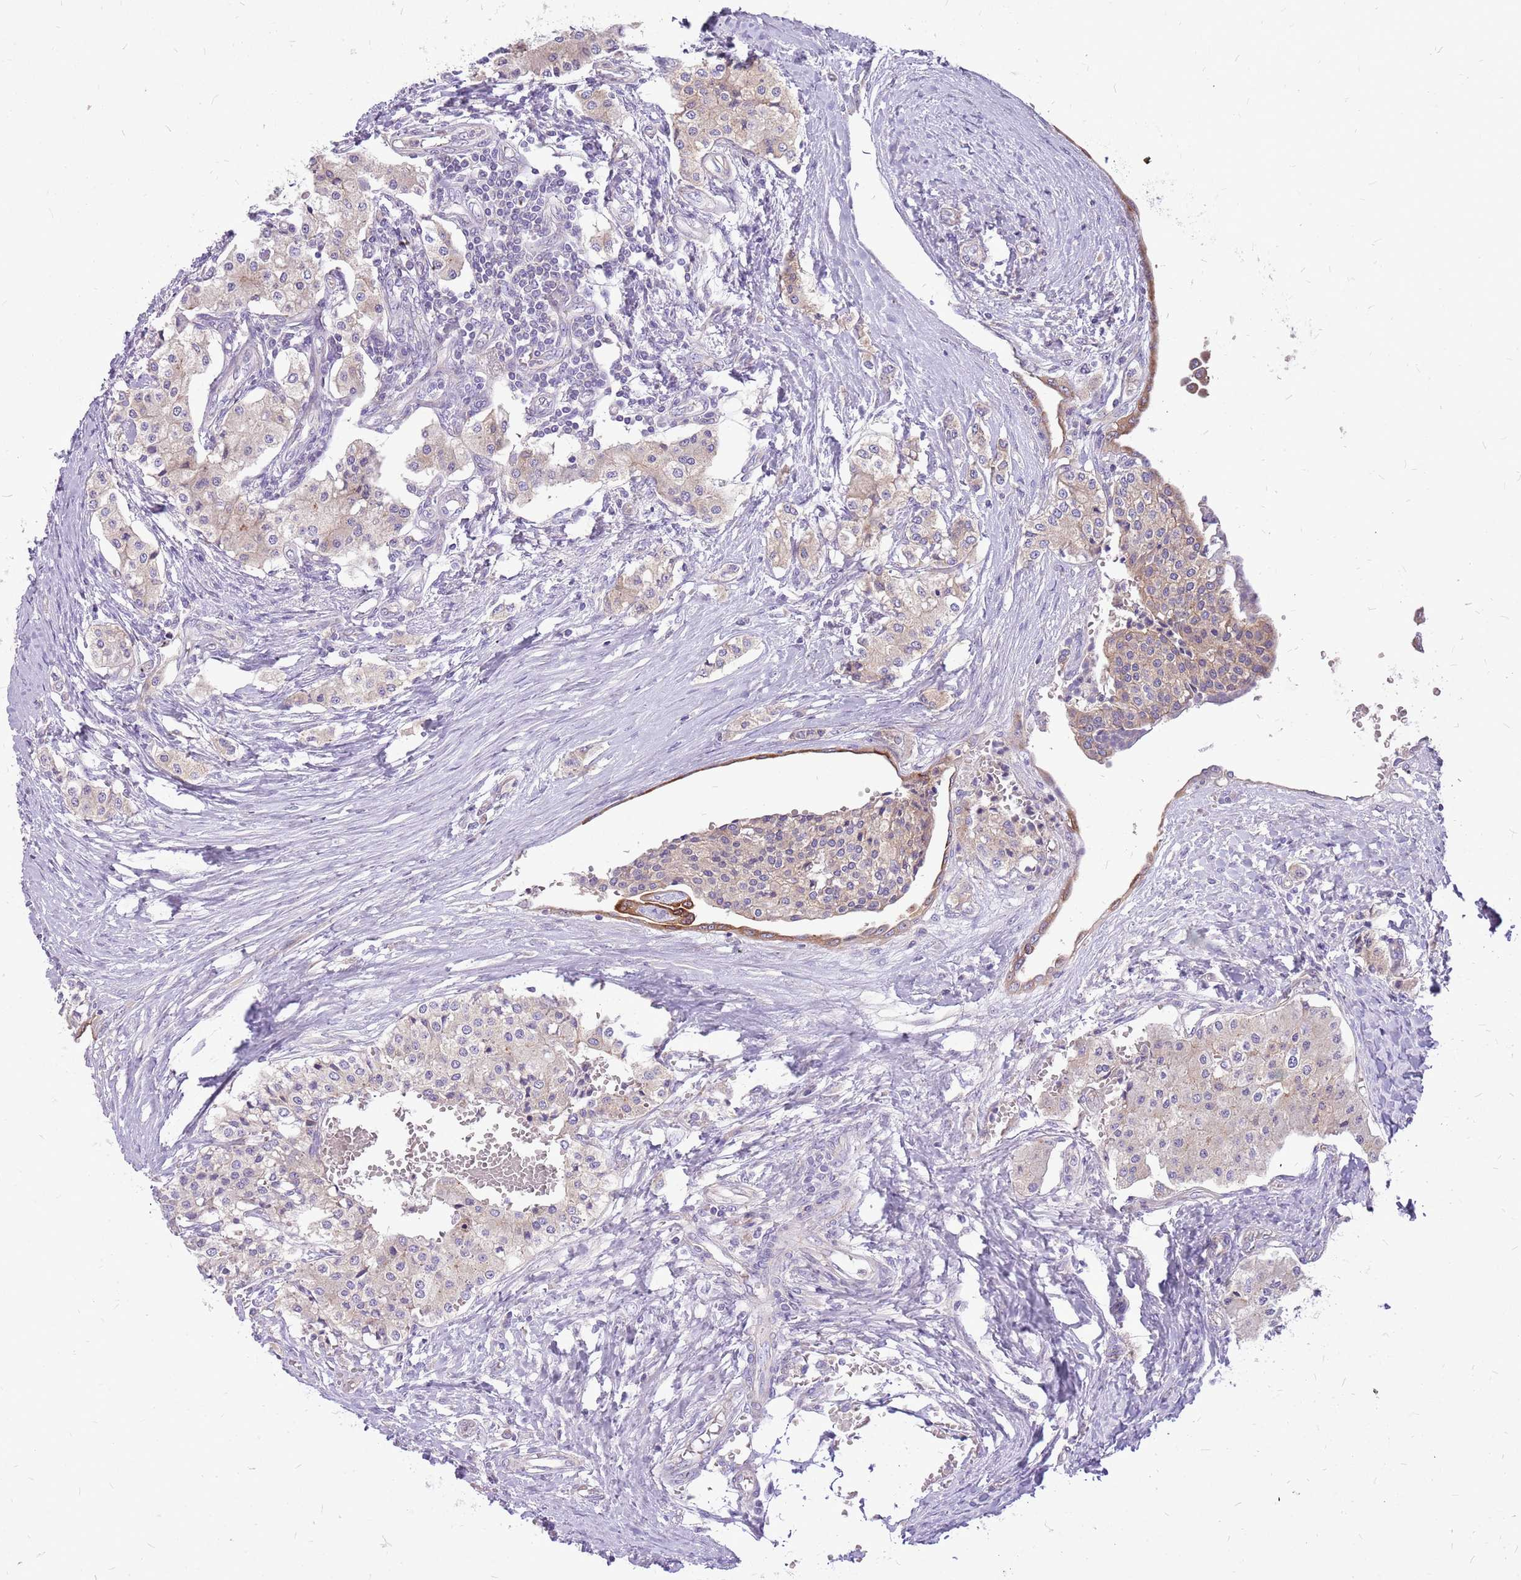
{"staining": {"intensity": "moderate", "quantity": "25%-75%", "location": "cytoplasmic/membranous"}, "tissue": "carcinoid", "cell_type": "Tumor cells", "image_type": "cancer", "snomed": [{"axis": "morphology", "description": "Carcinoid, malignant, NOS"}, {"axis": "topography", "description": "Colon"}], "caption": "There is medium levels of moderate cytoplasmic/membranous staining in tumor cells of carcinoid (malignant), as demonstrated by immunohistochemical staining (brown color).", "gene": "WDR90", "patient": {"sex": "female", "age": 52}}